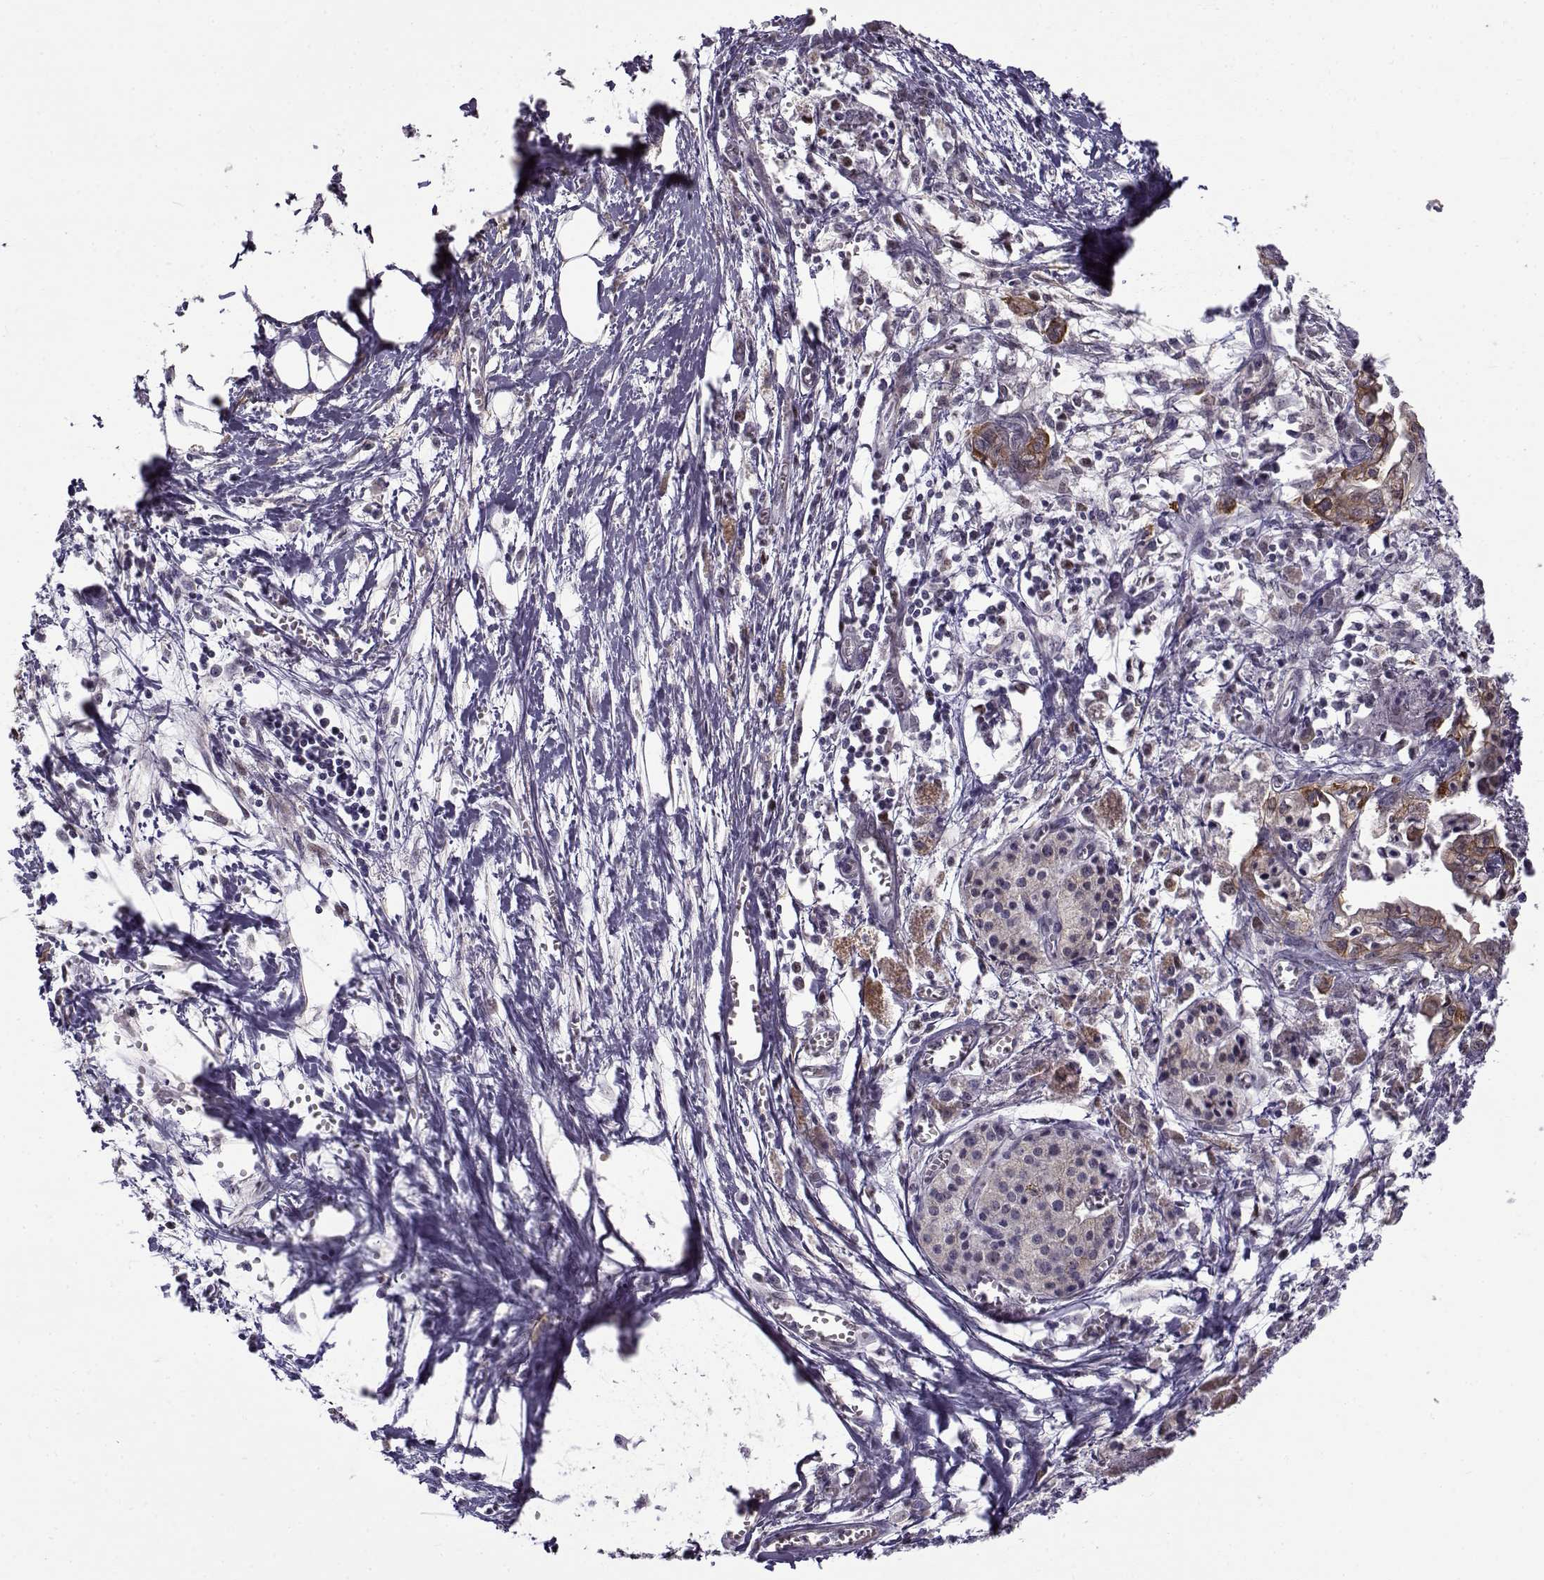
{"staining": {"intensity": "weak", "quantity": "25%-75%", "location": "cytoplasmic/membranous"}, "tissue": "pancreatic cancer", "cell_type": "Tumor cells", "image_type": "cancer", "snomed": [{"axis": "morphology", "description": "Adenocarcinoma, NOS"}, {"axis": "topography", "description": "Pancreas"}], "caption": "This is a micrograph of immunohistochemistry staining of pancreatic cancer, which shows weak staining in the cytoplasmic/membranous of tumor cells.", "gene": "BACH1", "patient": {"sex": "female", "age": 61}}